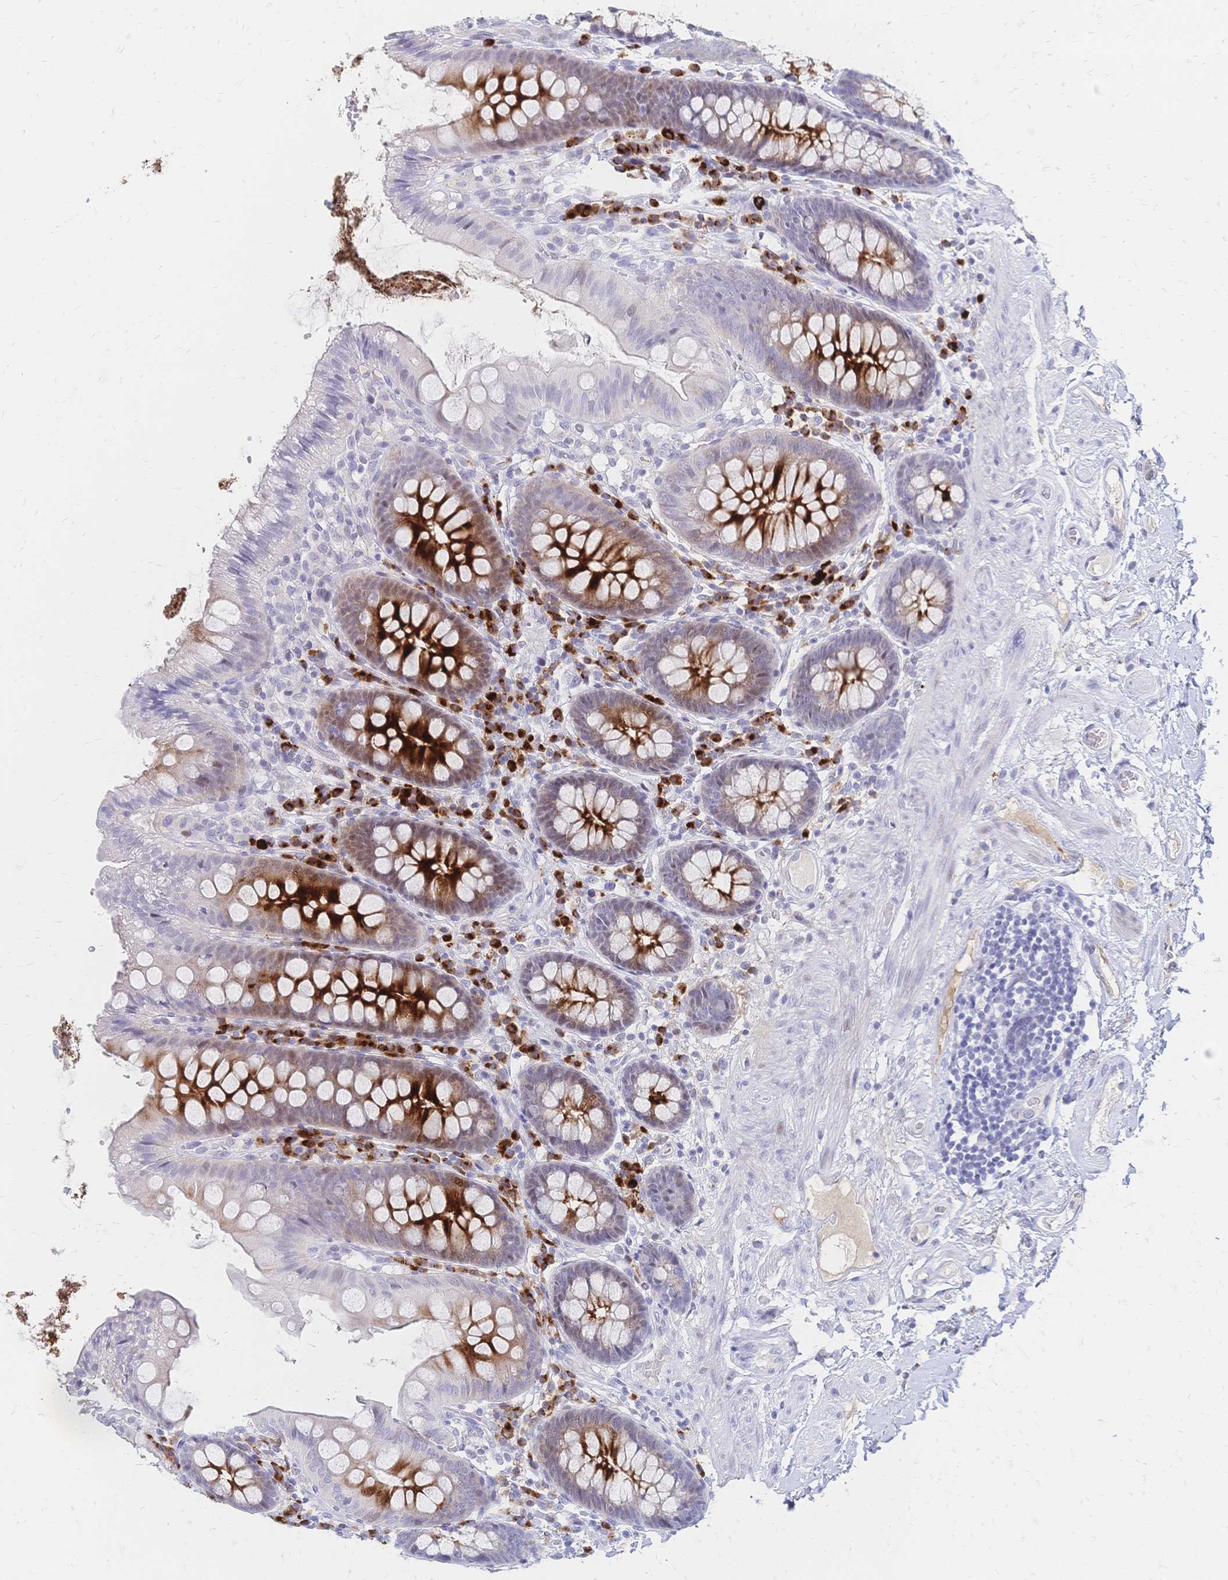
{"staining": {"intensity": "negative", "quantity": "none", "location": "none"}, "tissue": "colon", "cell_type": "Endothelial cells", "image_type": "normal", "snomed": [{"axis": "morphology", "description": "Normal tissue, NOS"}, {"axis": "topography", "description": "Colon"}], "caption": "DAB (3,3'-diaminobenzidine) immunohistochemical staining of normal colon reveals no significant staining in endothelial cells.", "gene": "PSORS1C2", "patient": {"sex": "male", "age": 84}}